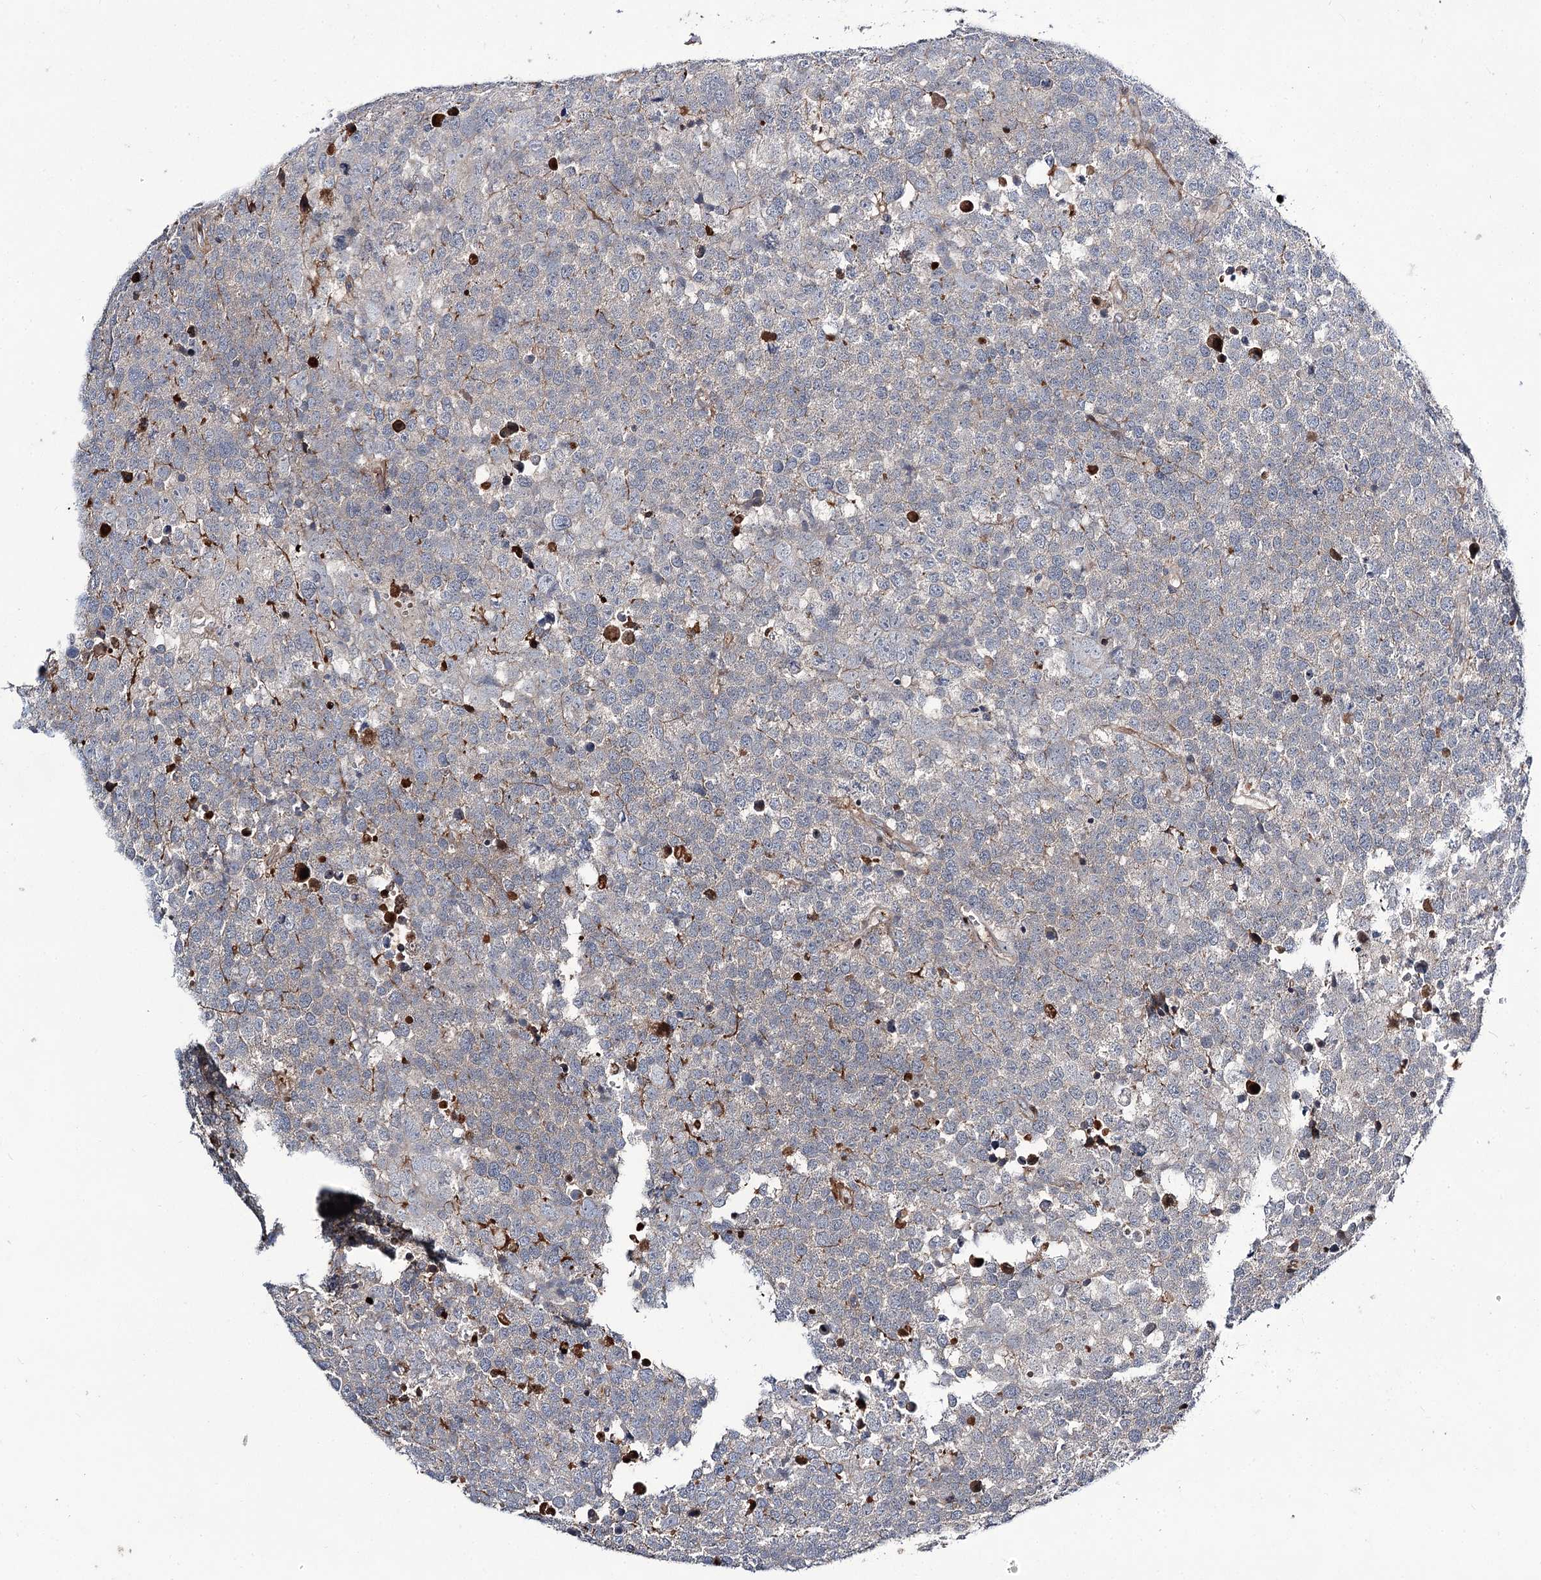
{"staining": {"intensity": "negative", "quantity": "none", "location": "none"}, "tissue": "testis cancer", "cell_type": "Tumor cells", "image_type": "cancer", "snomed": [{"axis": "morphology", "description": "Seminoma, NOS"}, {"axis": "topography", "description": "Testis"}], "caption": "Immunohistochemistry micrograph of testis seminoma stained for a protein (brown), which demonstrates no expression in tumor cells.", "gene": "ITFG2", "patient": {"sex": "male", "age": 71}}